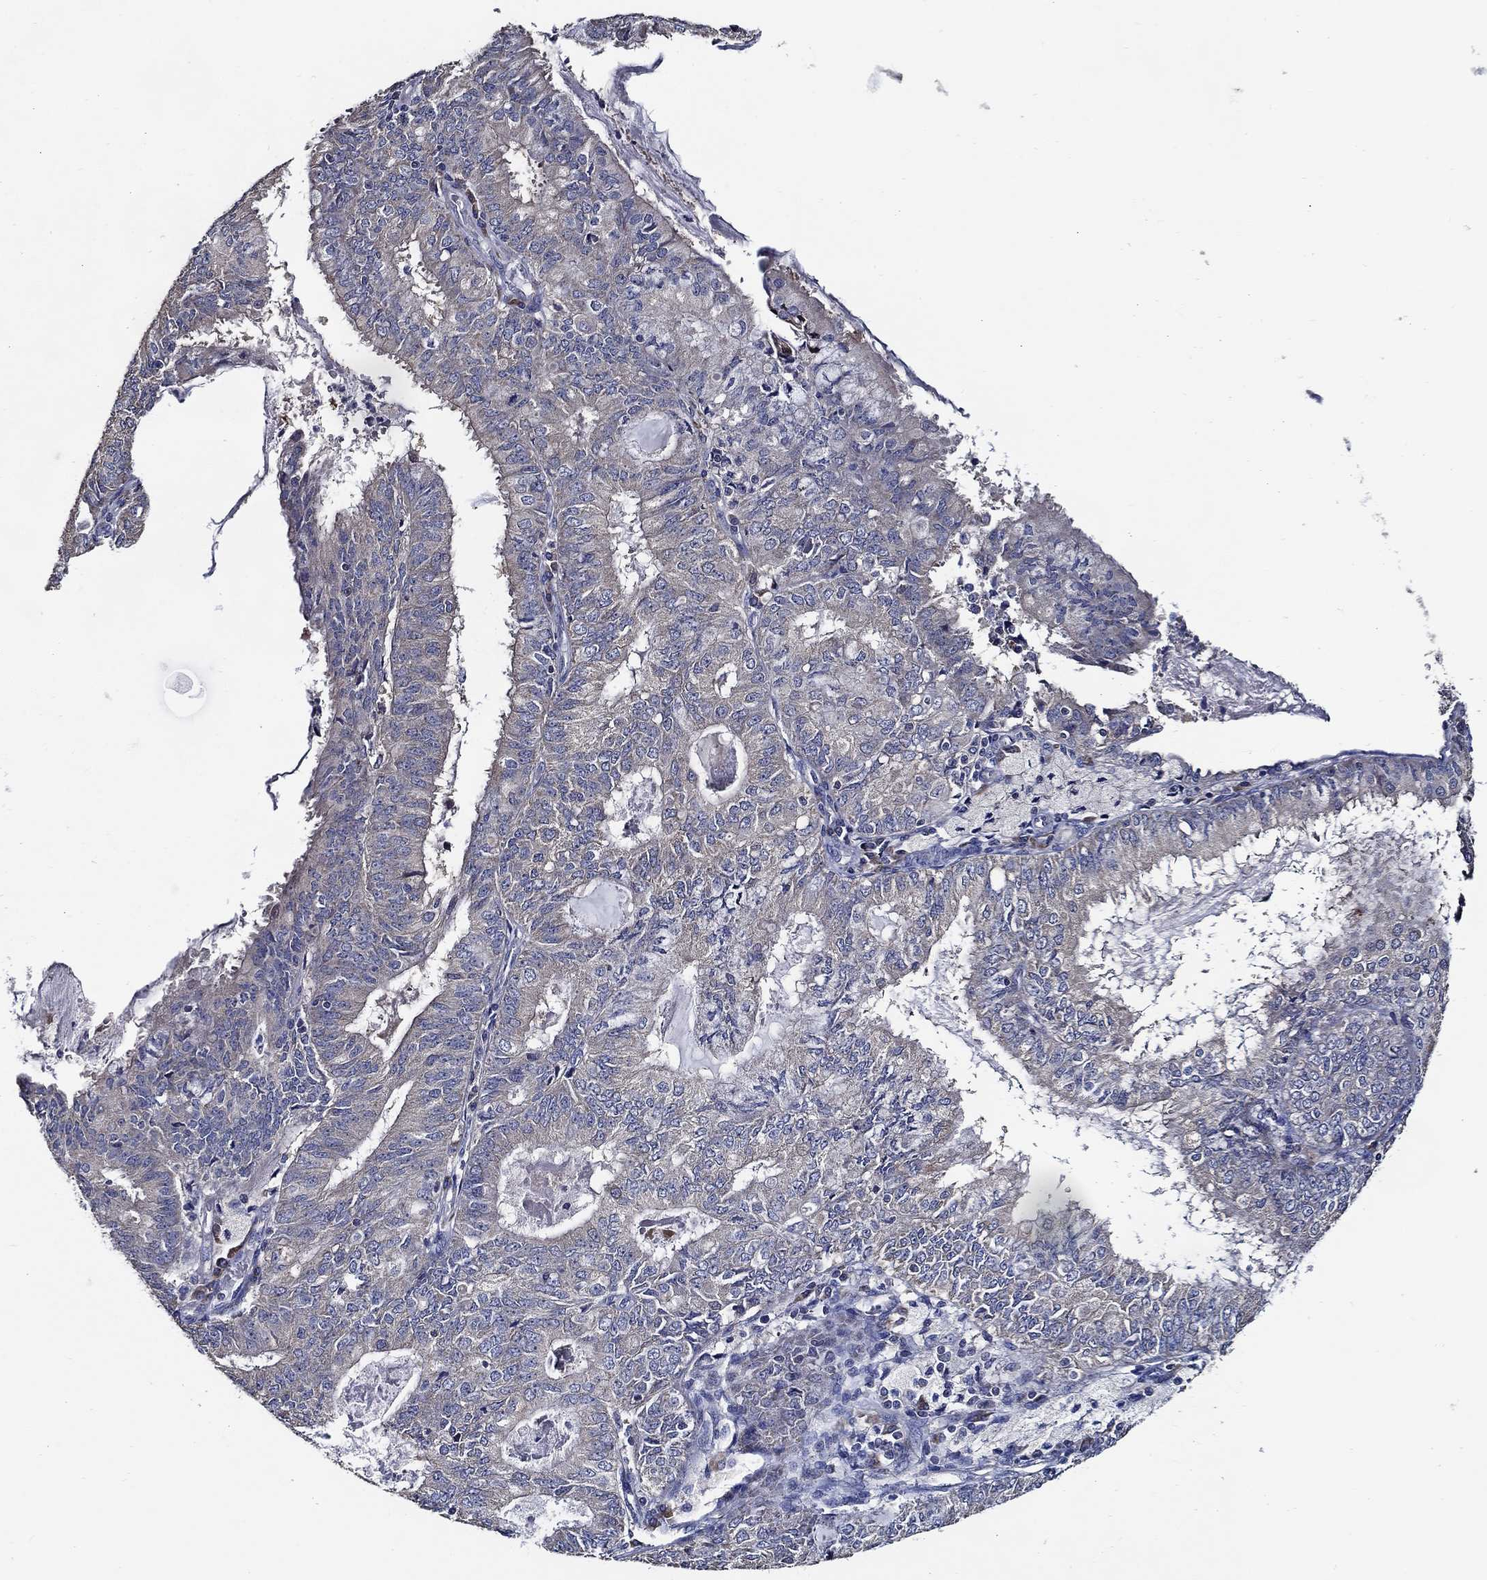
{"staining": {"intensity": "weak", "quantity": "<25%", "location": "cytoplasmic/membranous"}, "tissue": "endometrial cancer", "cell_type": "Tumor cells", "image_type": "cancer", "snomed": [{"axis": "morphology", "description": "Adenocarcinoma, NOS"}, {"axis": "topography", "description": "Endometrium"}], "caption": "This image is of endometrial cancer stained with immunohistochemistry (IHC) to label a protein in brown with the nuclei are counter-stained blue. There is no staining in tumor cells.", "gene": "WDR53", "patient": {"sex": "female", "age": 57}}